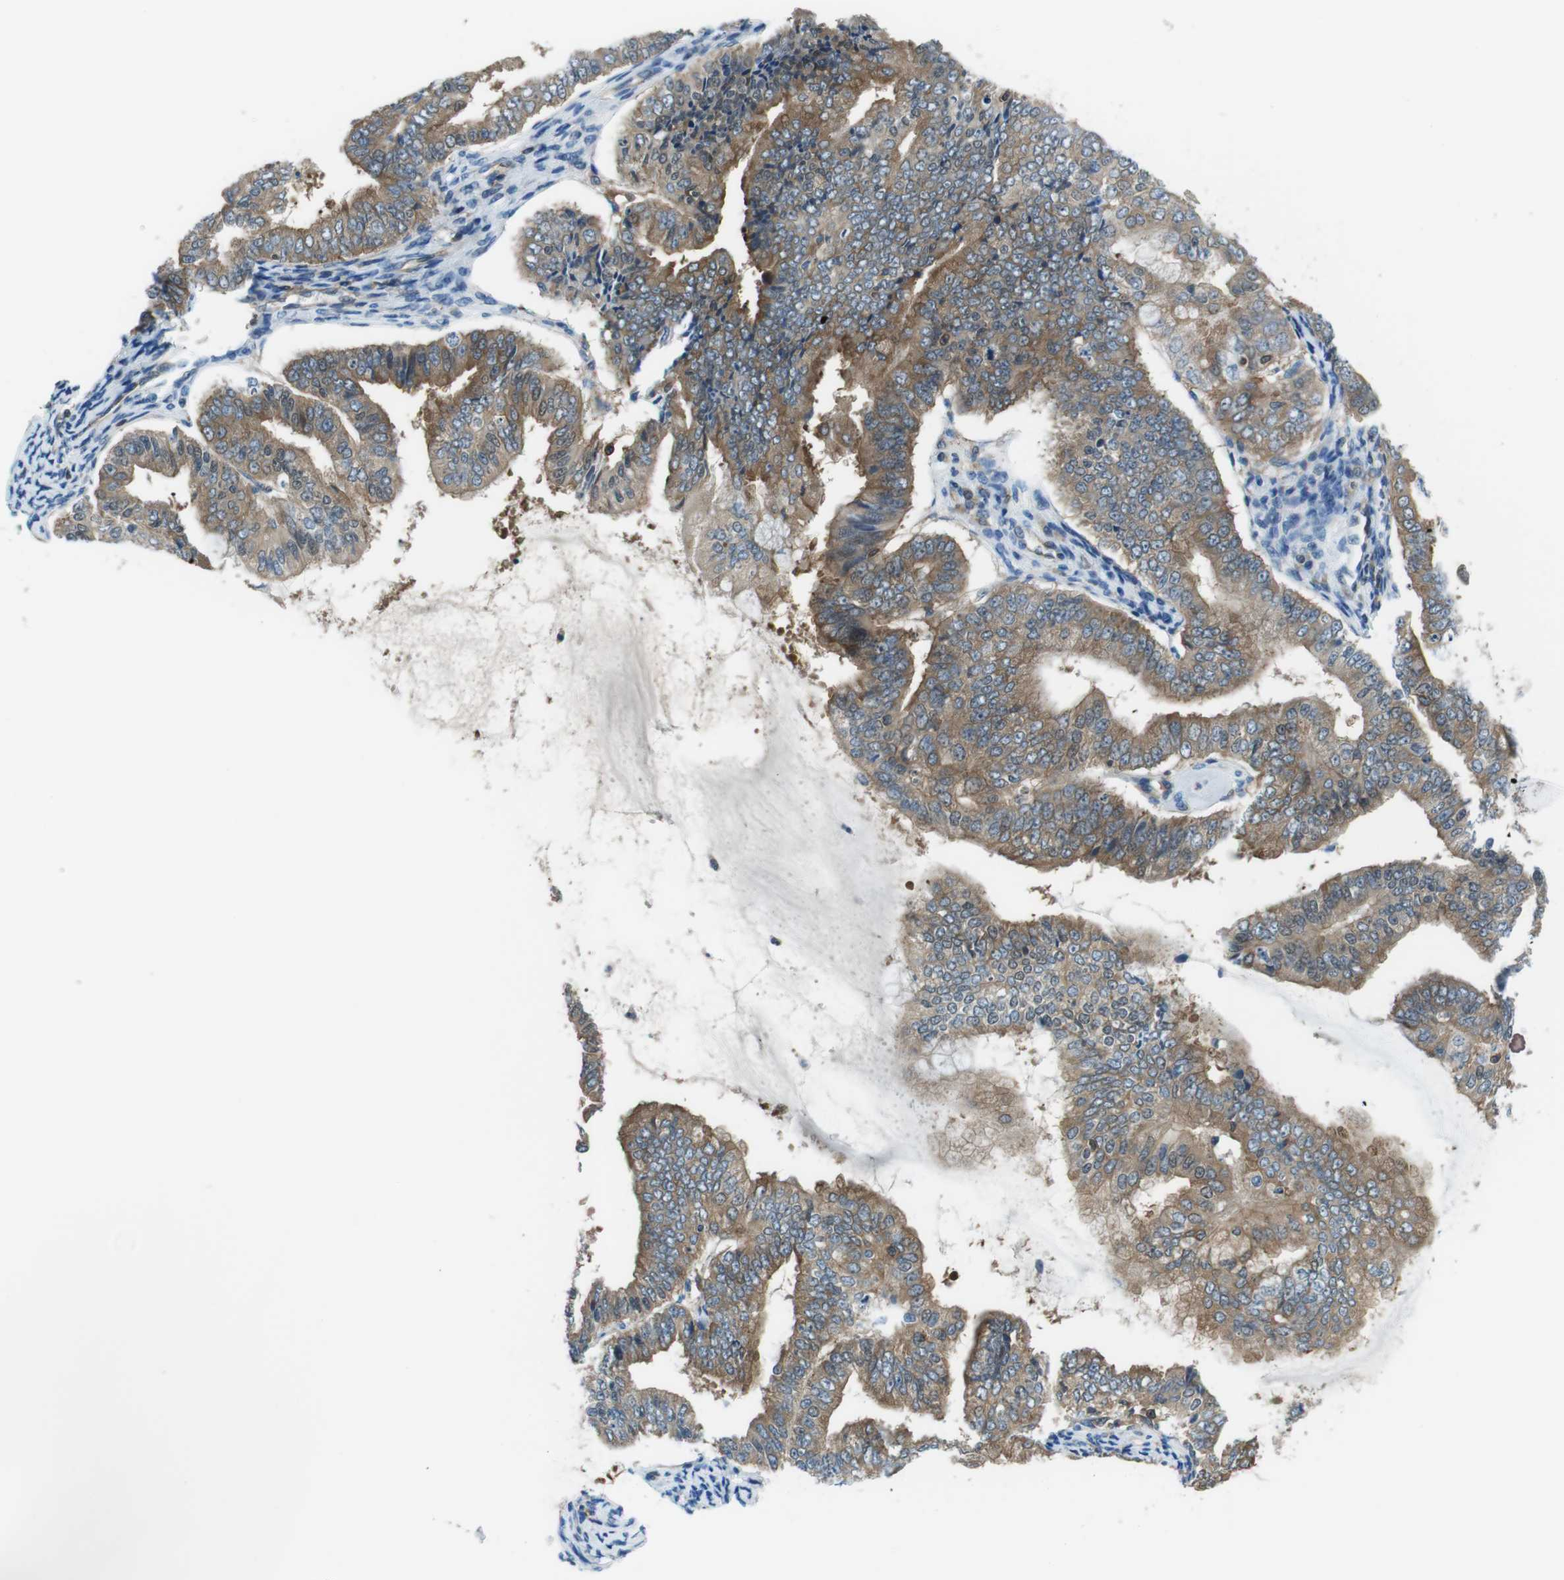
{"staining": {"intensity": "moderate", "quantity": ">75%", "location": "cytoplasmic/membranous"}, "tissue": "endometrial cancer", "cell_type": "Tumor cells", "image_type": "cancer", "snomed": [{"axis": "morphology", "description": "Adenocarcinoma, NOS"}, {"axis": "topography", "description": "Endometrium"}], "caption": "Immunohistochemical staining of human adenocarcinoma (endometrial) shows medium levels of moderate cytoplasmic/membranous expression in approximately >75% of tumor cells.", "gene": "TES", "patient": {"sex": "female", "age": 63}}